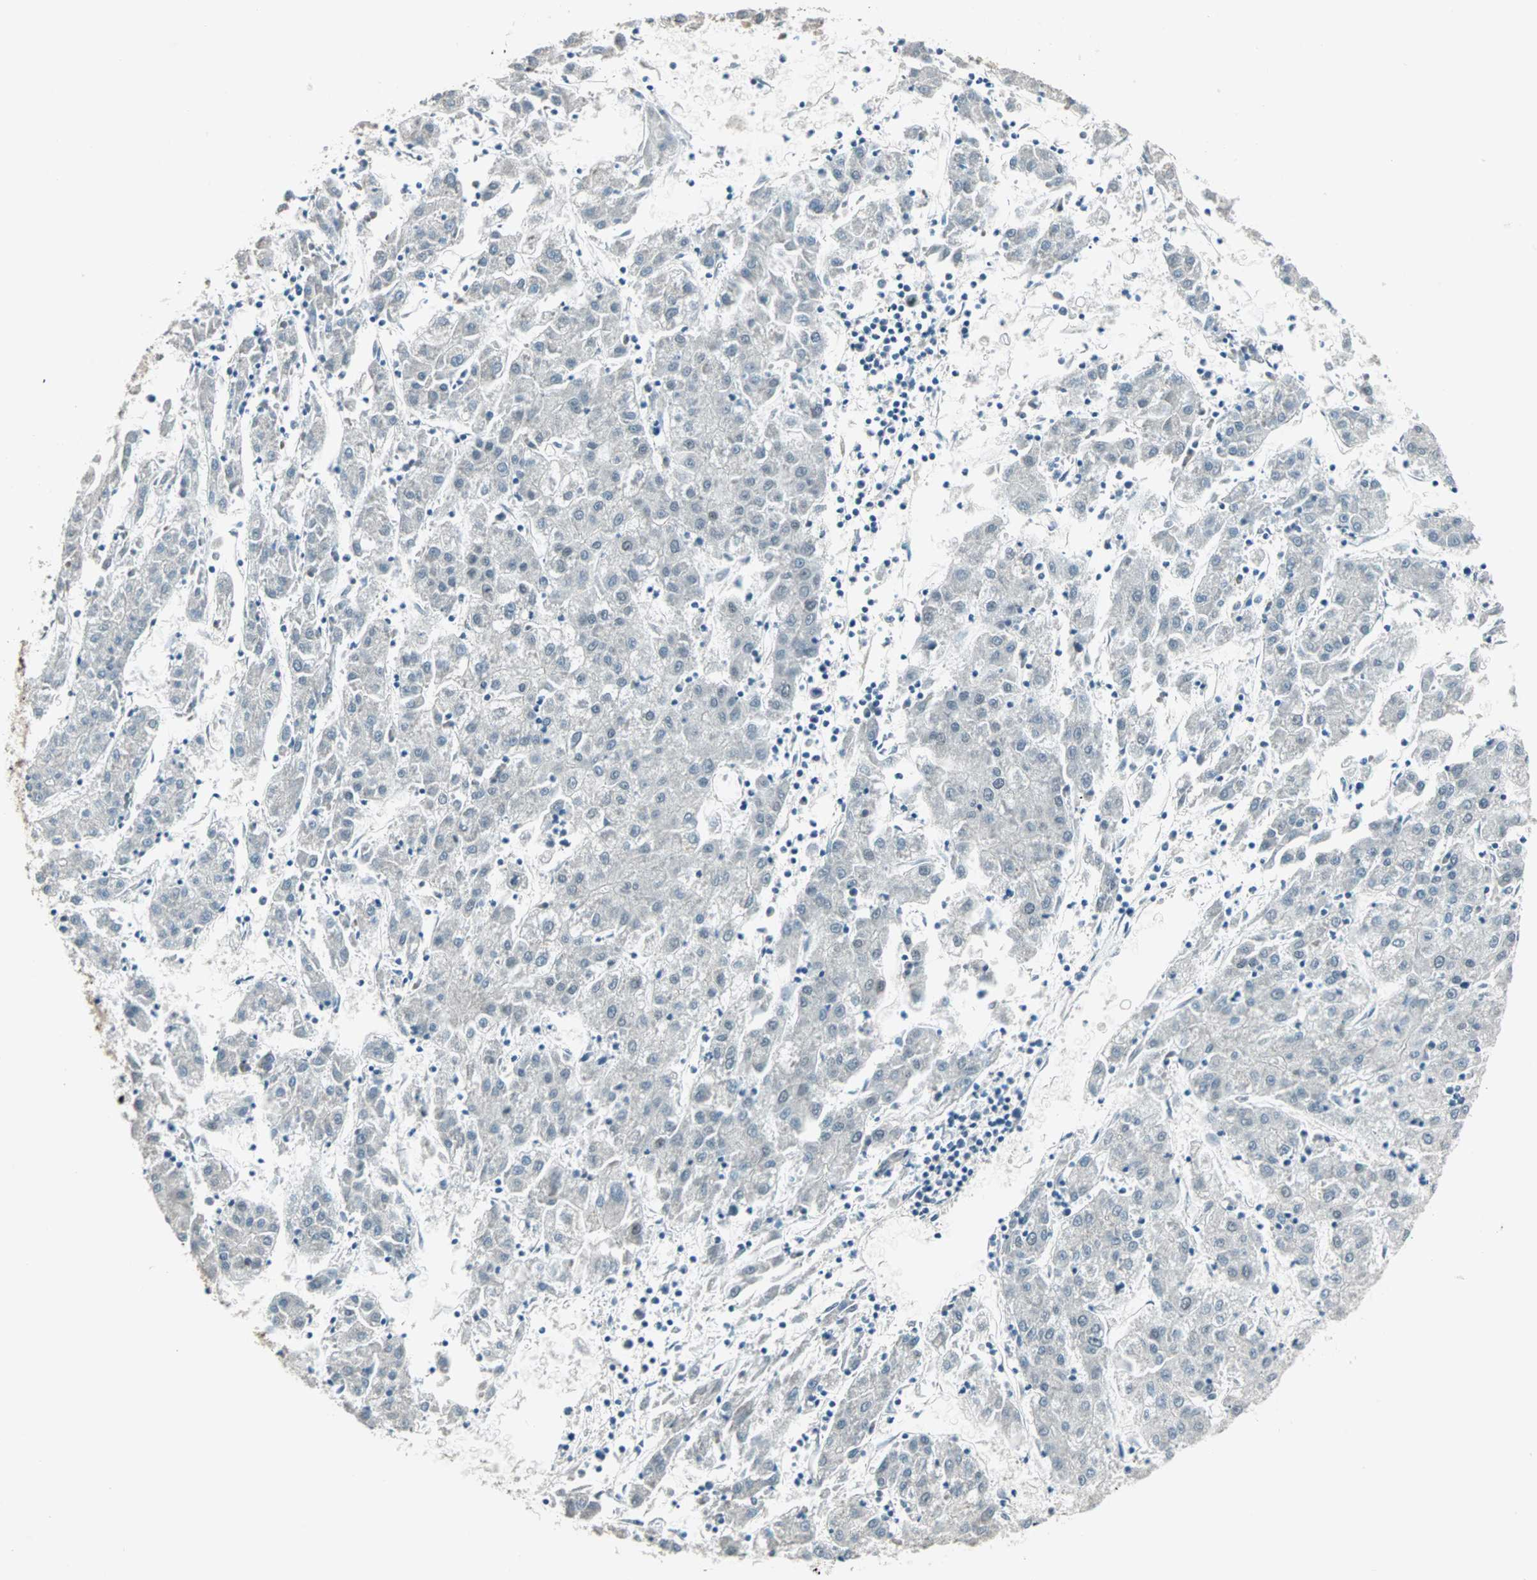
{"staining": {"intensity": "negative", "quantity": "none", "location": "none"}, "tissue": "liver cancer", "cell_type": "Tumor cells", "image_type": "cancer", "snomed": [{"axis": "morphology", "description": "Carcinoma, Hepatocellular, NOS"}, {"axis": "topography", "description": "Liver"}], "caption": "IHC photomicrograph of neoplastic tissue: liver cancer stained with DAB (3,3'-diaminobenzidine) displays no significant protein positivity in tumor cells.", "gene": "MDC1", "patient": {"sex": "male", "age": 72}}